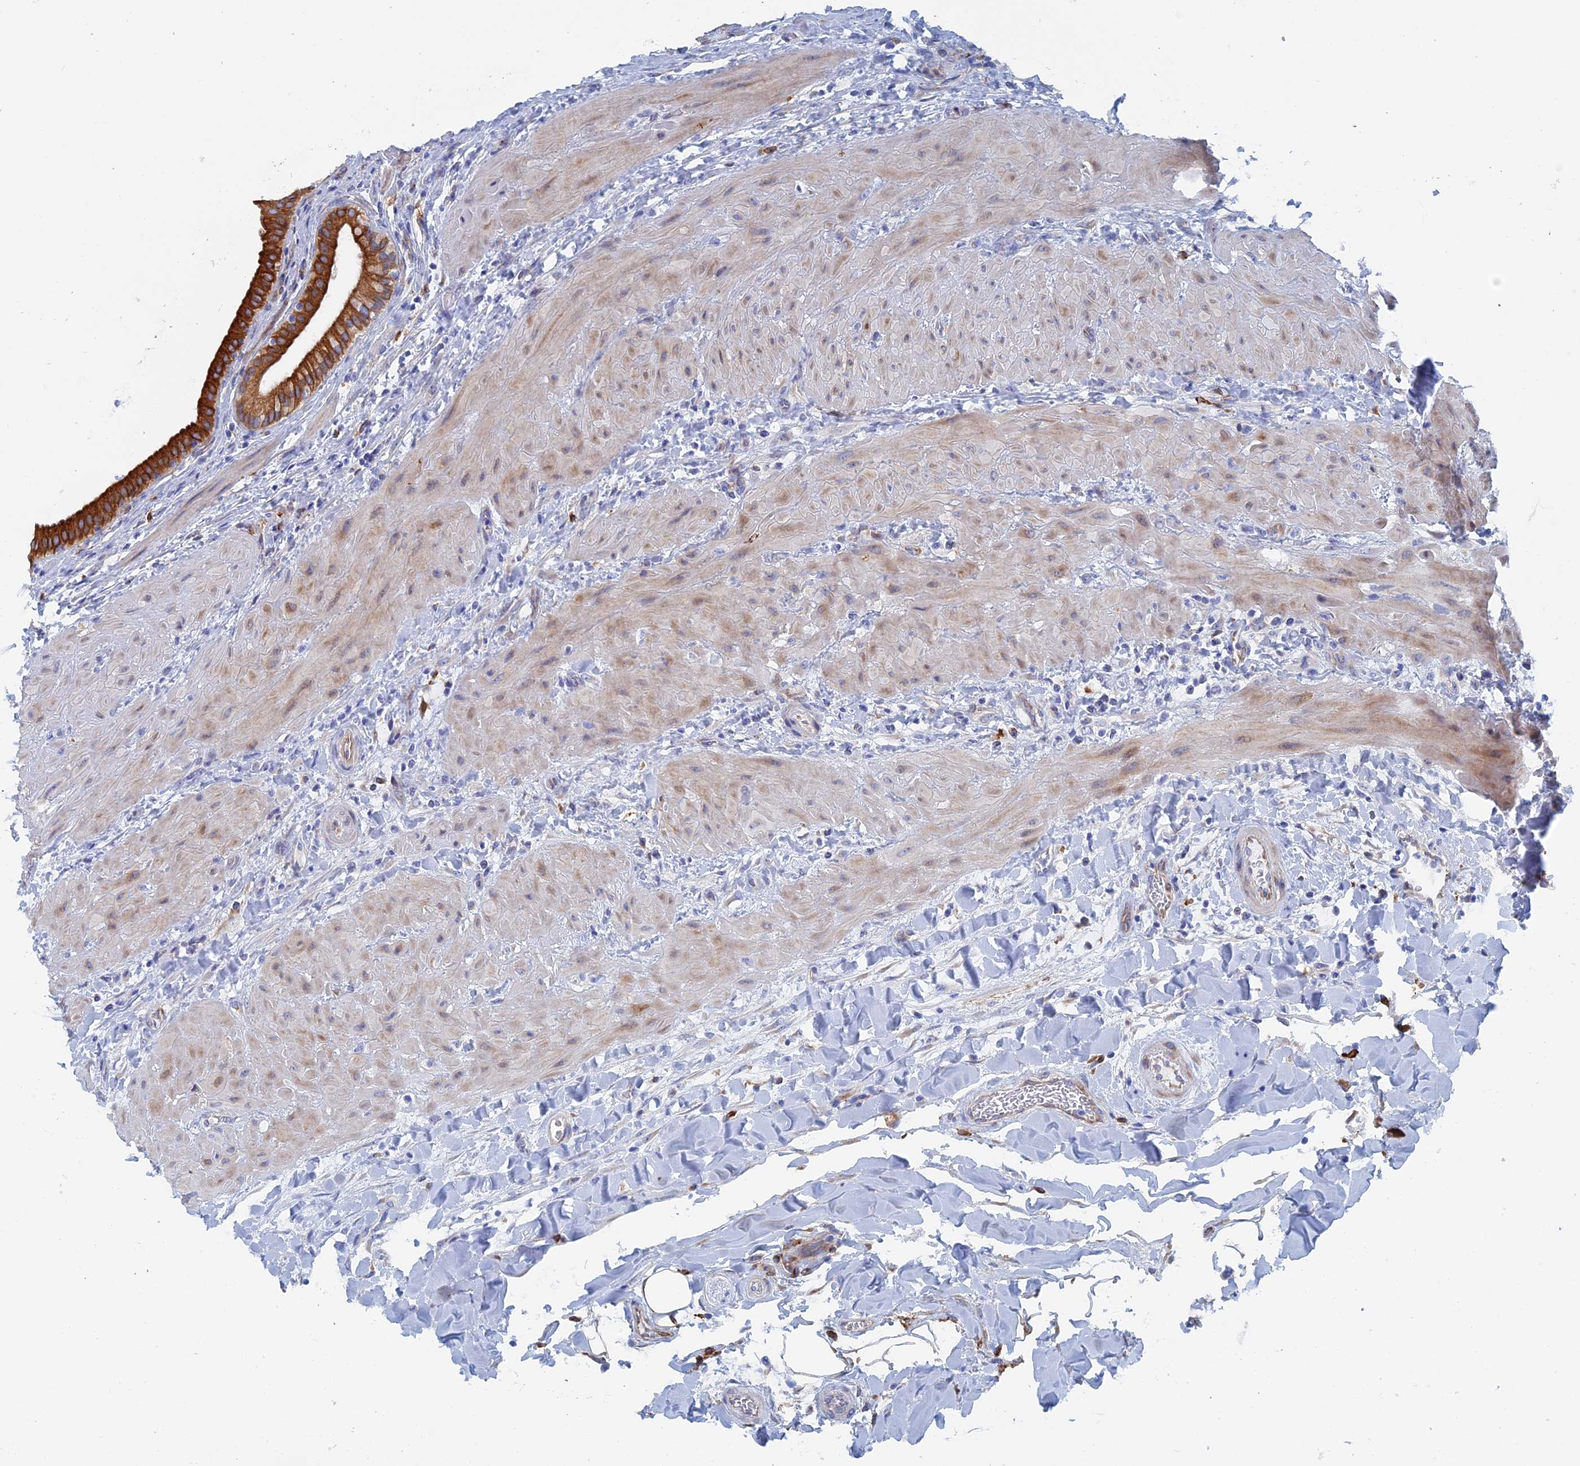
{"staining": {"intensity": "strong", "quantity": ">75%", "location": "cytoplasmic/membranous"}, "tissue": "gallbladder", "cell_type": "Glandular cells", "image_type": "normal", "snomed": [{"axis": "morphology", "description": "Normal tissue, NOS"}, {"axis": "topography", "description": "Gallbladder"}], "caption": "Strong cytoplasmic/membranous staining for a protein is identified in approximately >75% of glandular cells of benign gallbladder using immunohistochemistry.", "gene": "COG7", "patient": {"sex": "male", "age": 24}}